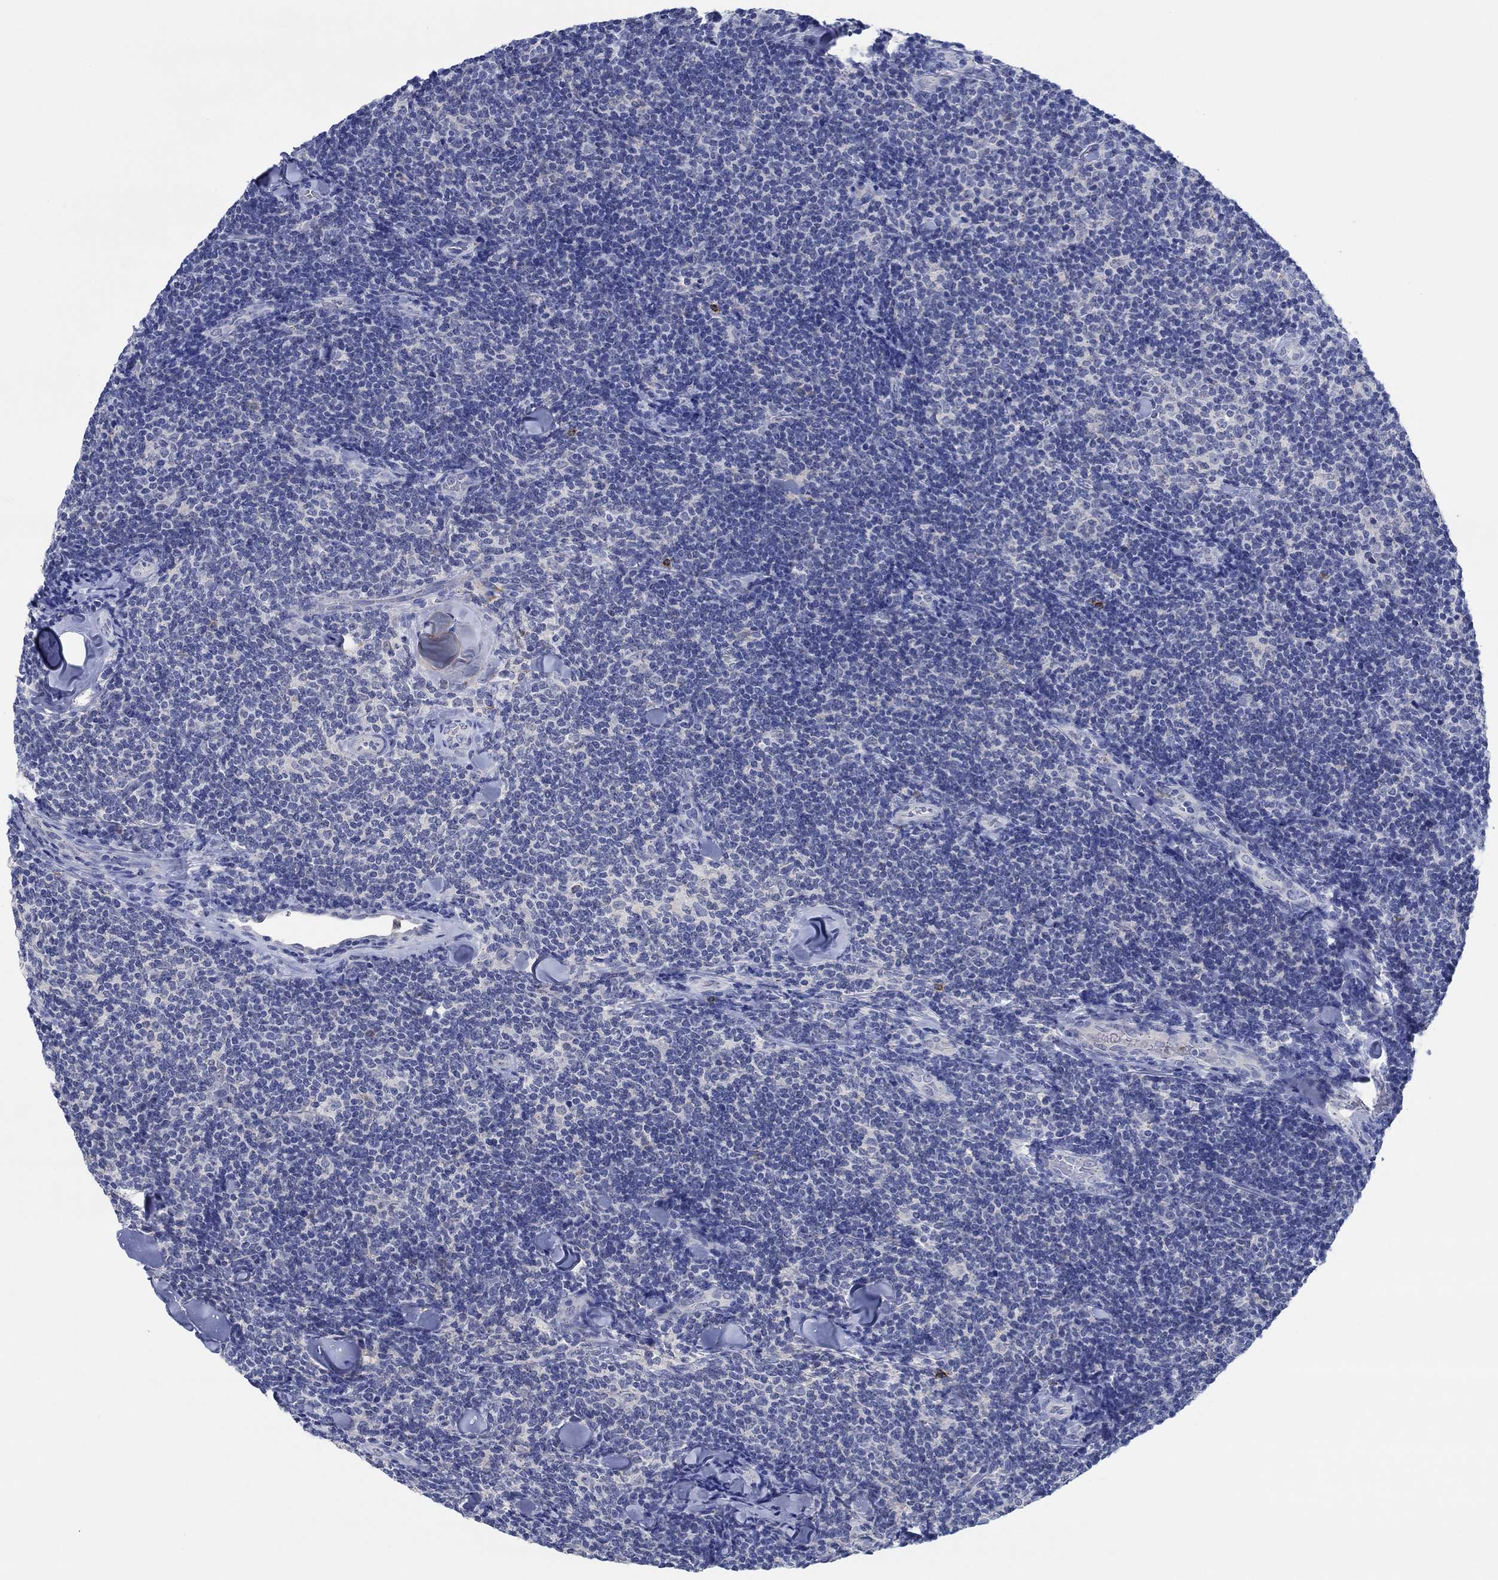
{"staining": {"intensity": "negative", "quantity": "none", "location": "none"}, "tissue": "lymphoma", "cell_type": "Tumor cells", "image_type": "cancer", "snomed": [{"axis": "morphology", "description": "Malignant lymphoma, non-Hodgkin's type, Low grade"}, {"axis": "topography", "description": "Lymph node"}], "caption": "Immunohistochemical staining of malignant lymphoma, non-Hodgkin's type (low-grade) displays no significant staining in tumor cells.", "gene": "CPM", "patient": {"sex": "female", "age": 56}}